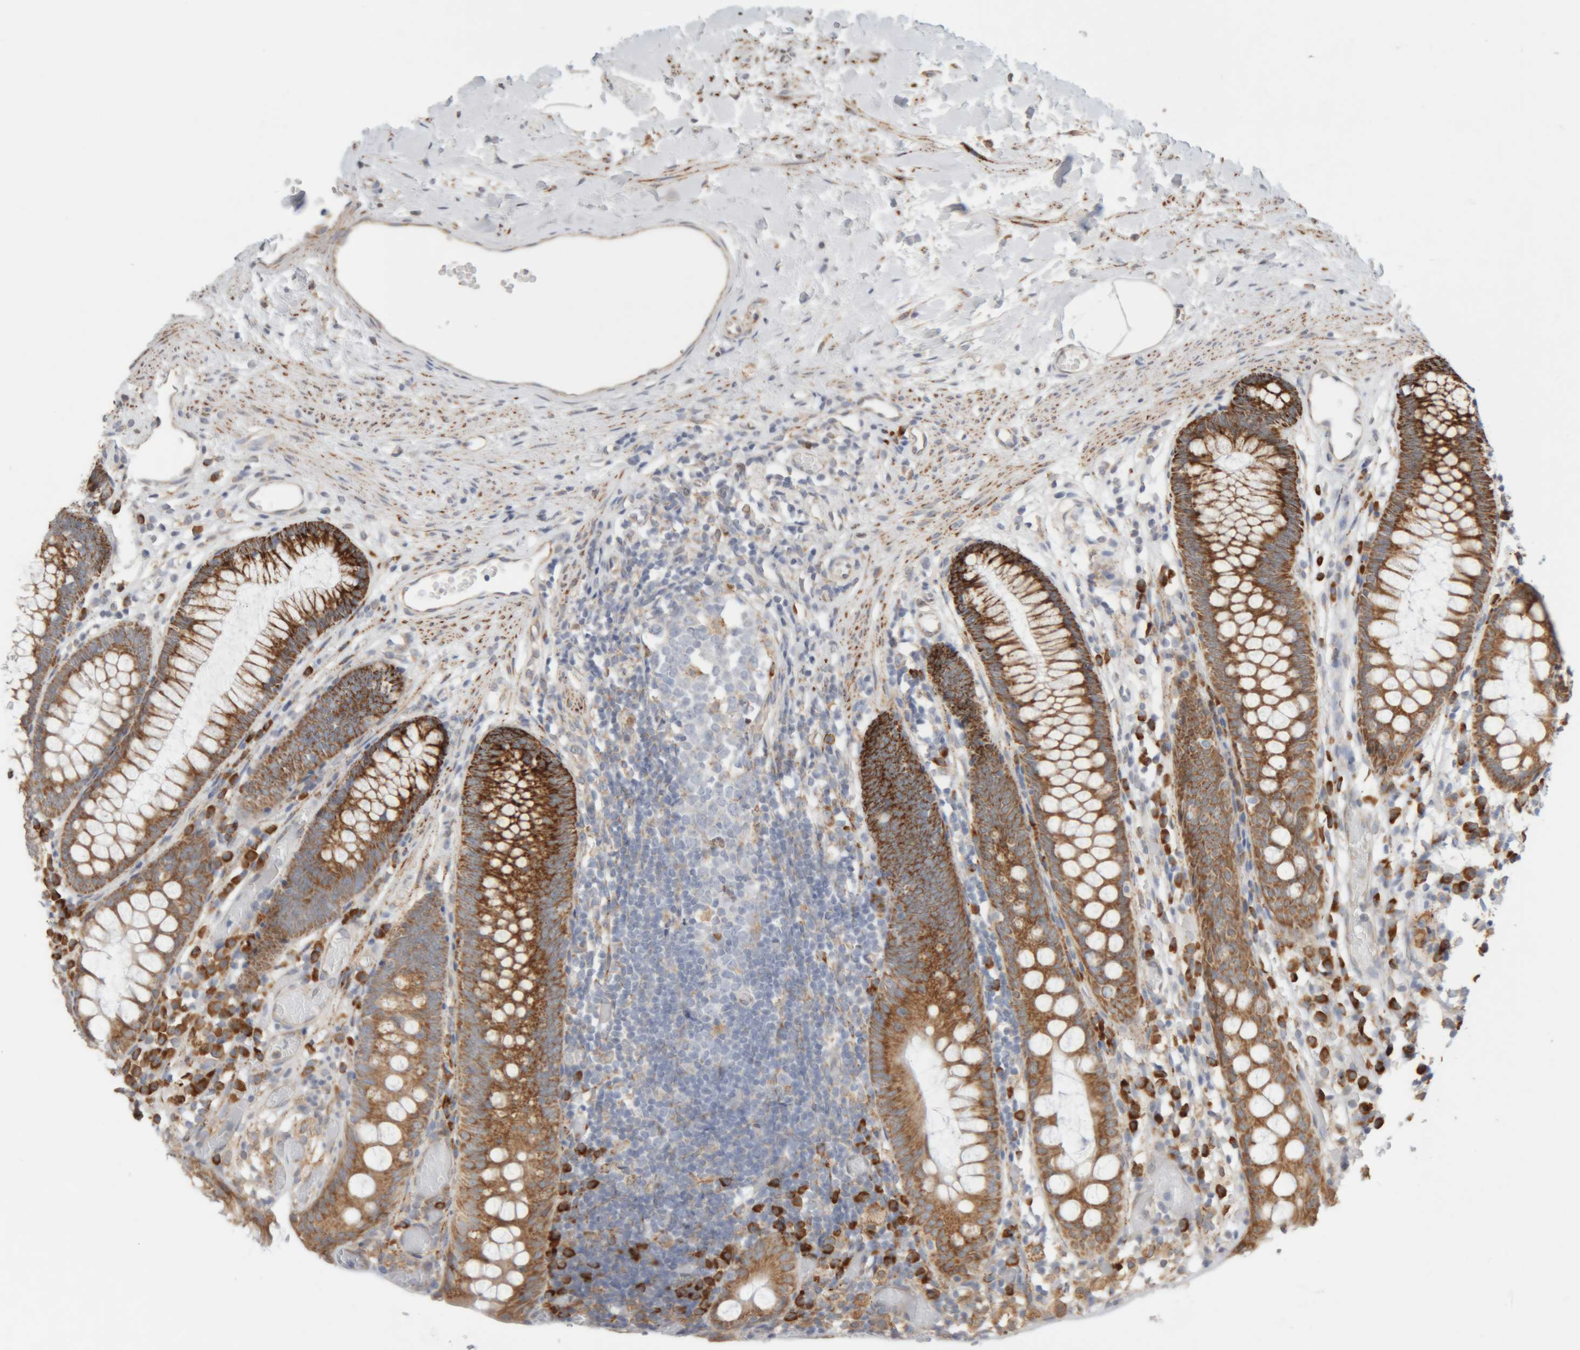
{"staining": {"intensity": "weak", "quantity": ">75%", "location": "cytoplasmic/membranous"}, "tissue": "colon", "cell_type": "Endothelial cells", "image_type": "normal", "snomed": [{"axis": "morphology", "description": "Normal tissue, NOS"}, {"axis": "topography", "description": "Colon"}], "caption": "This is a micrograph of IHC staining of normal colon, which shows weak positivity in the cytoplasmic/membranous of endothelial cells.", "gene": "RPN2", "patient": {"sex": "male", "age": 14}}